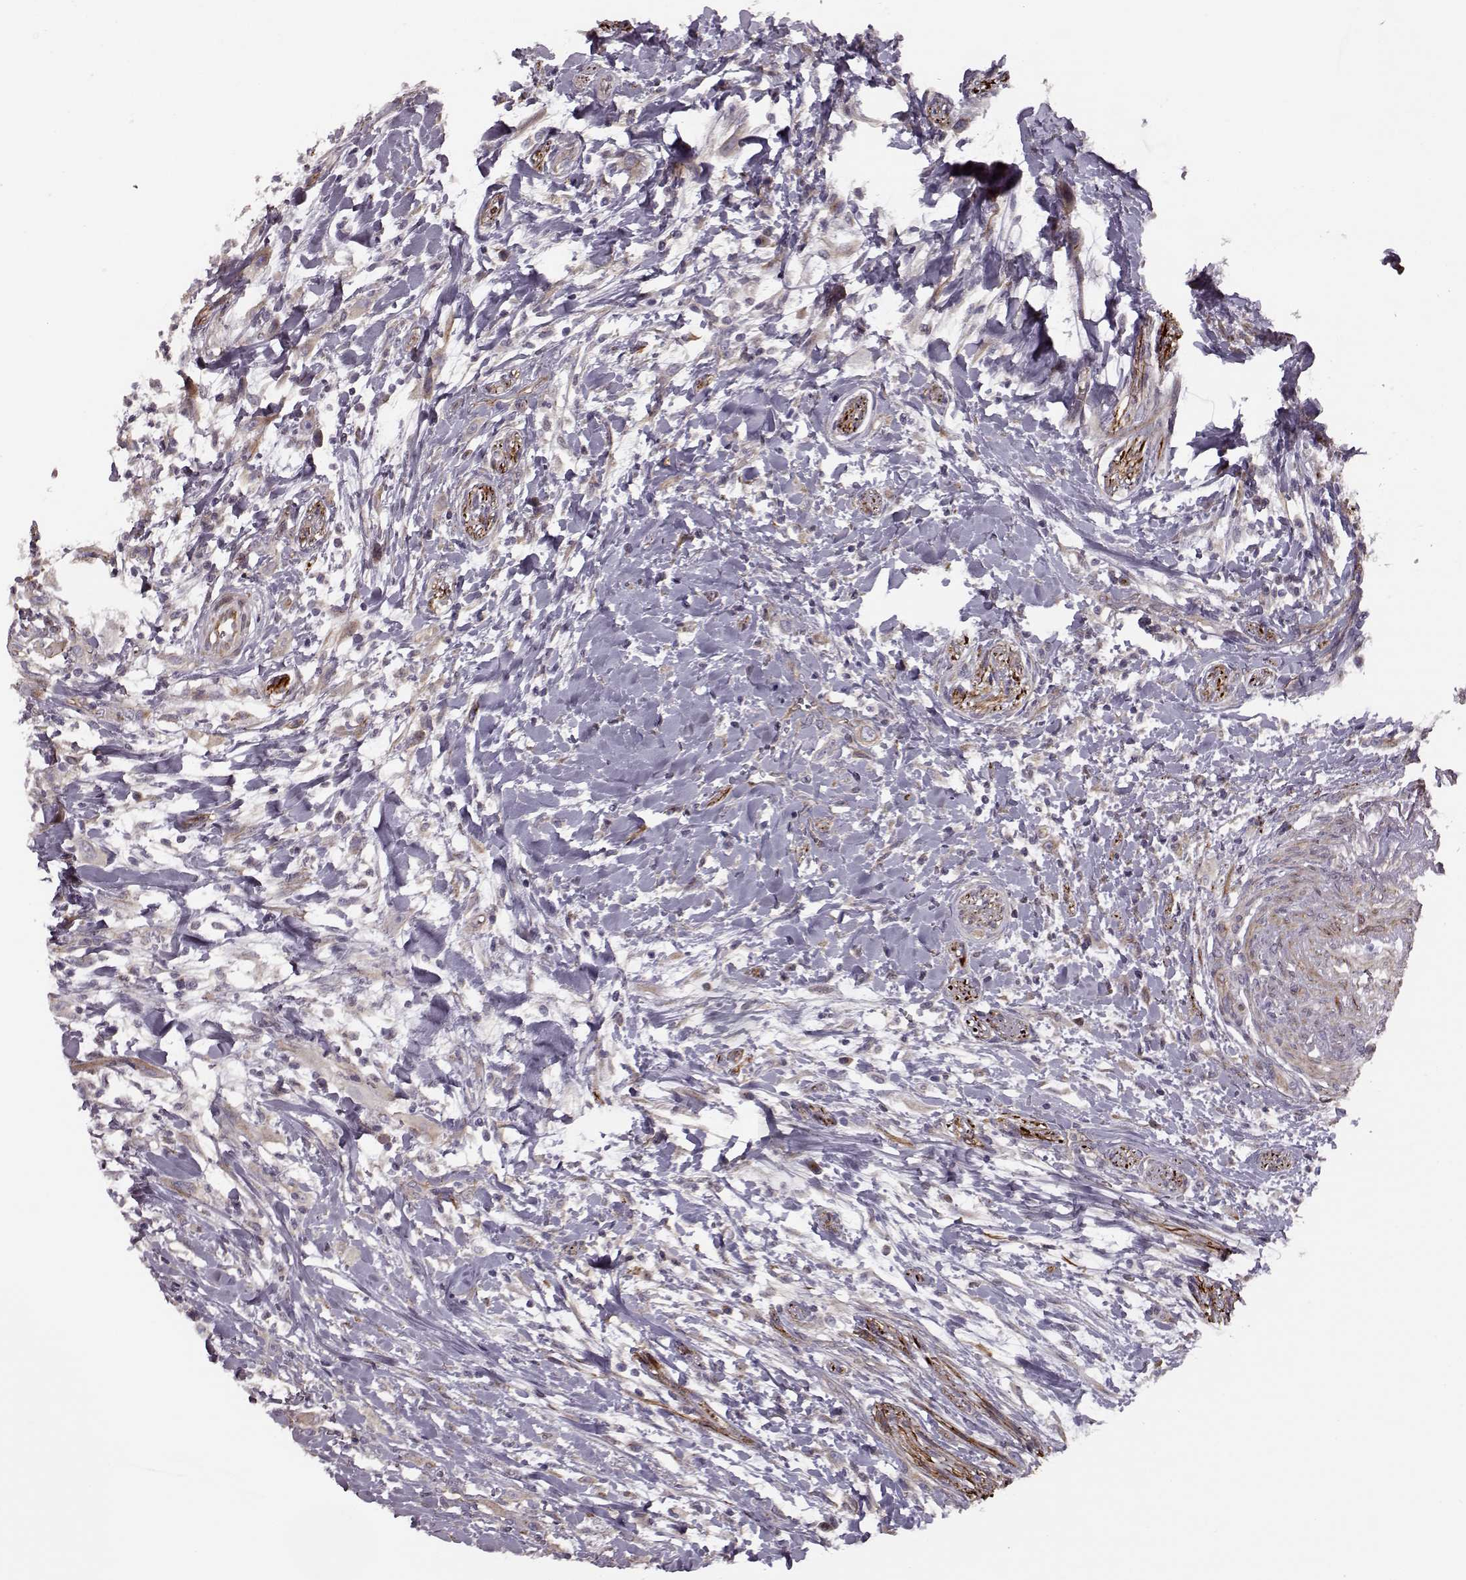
{"staining": {"intensity": "weak", "quantity": ">75%", "location": "cytoplasmic/membranous"}, "tissue": "head and neck cancer", "cell_type": "Tumor cells", "image_type": "cancer", "snomed": [{"axis": "morphology", "description": "Squamous cell carcinoma, NOS"}, {"axis": "morphology", "description": "Squamous cell carcinoma, metastatic, NOS"}, {"axis": "topography", "description": "Oral tissue"}, {"axis": "topography", "description": "Head-Neck"}], "caption": "The immunohistochemical stain shows weak cytoplasmic/membranous staining in tumor cells of head and neck cancer tissue.", "gene": "MTR", "patient": {"sex": "female", "age": 85}}